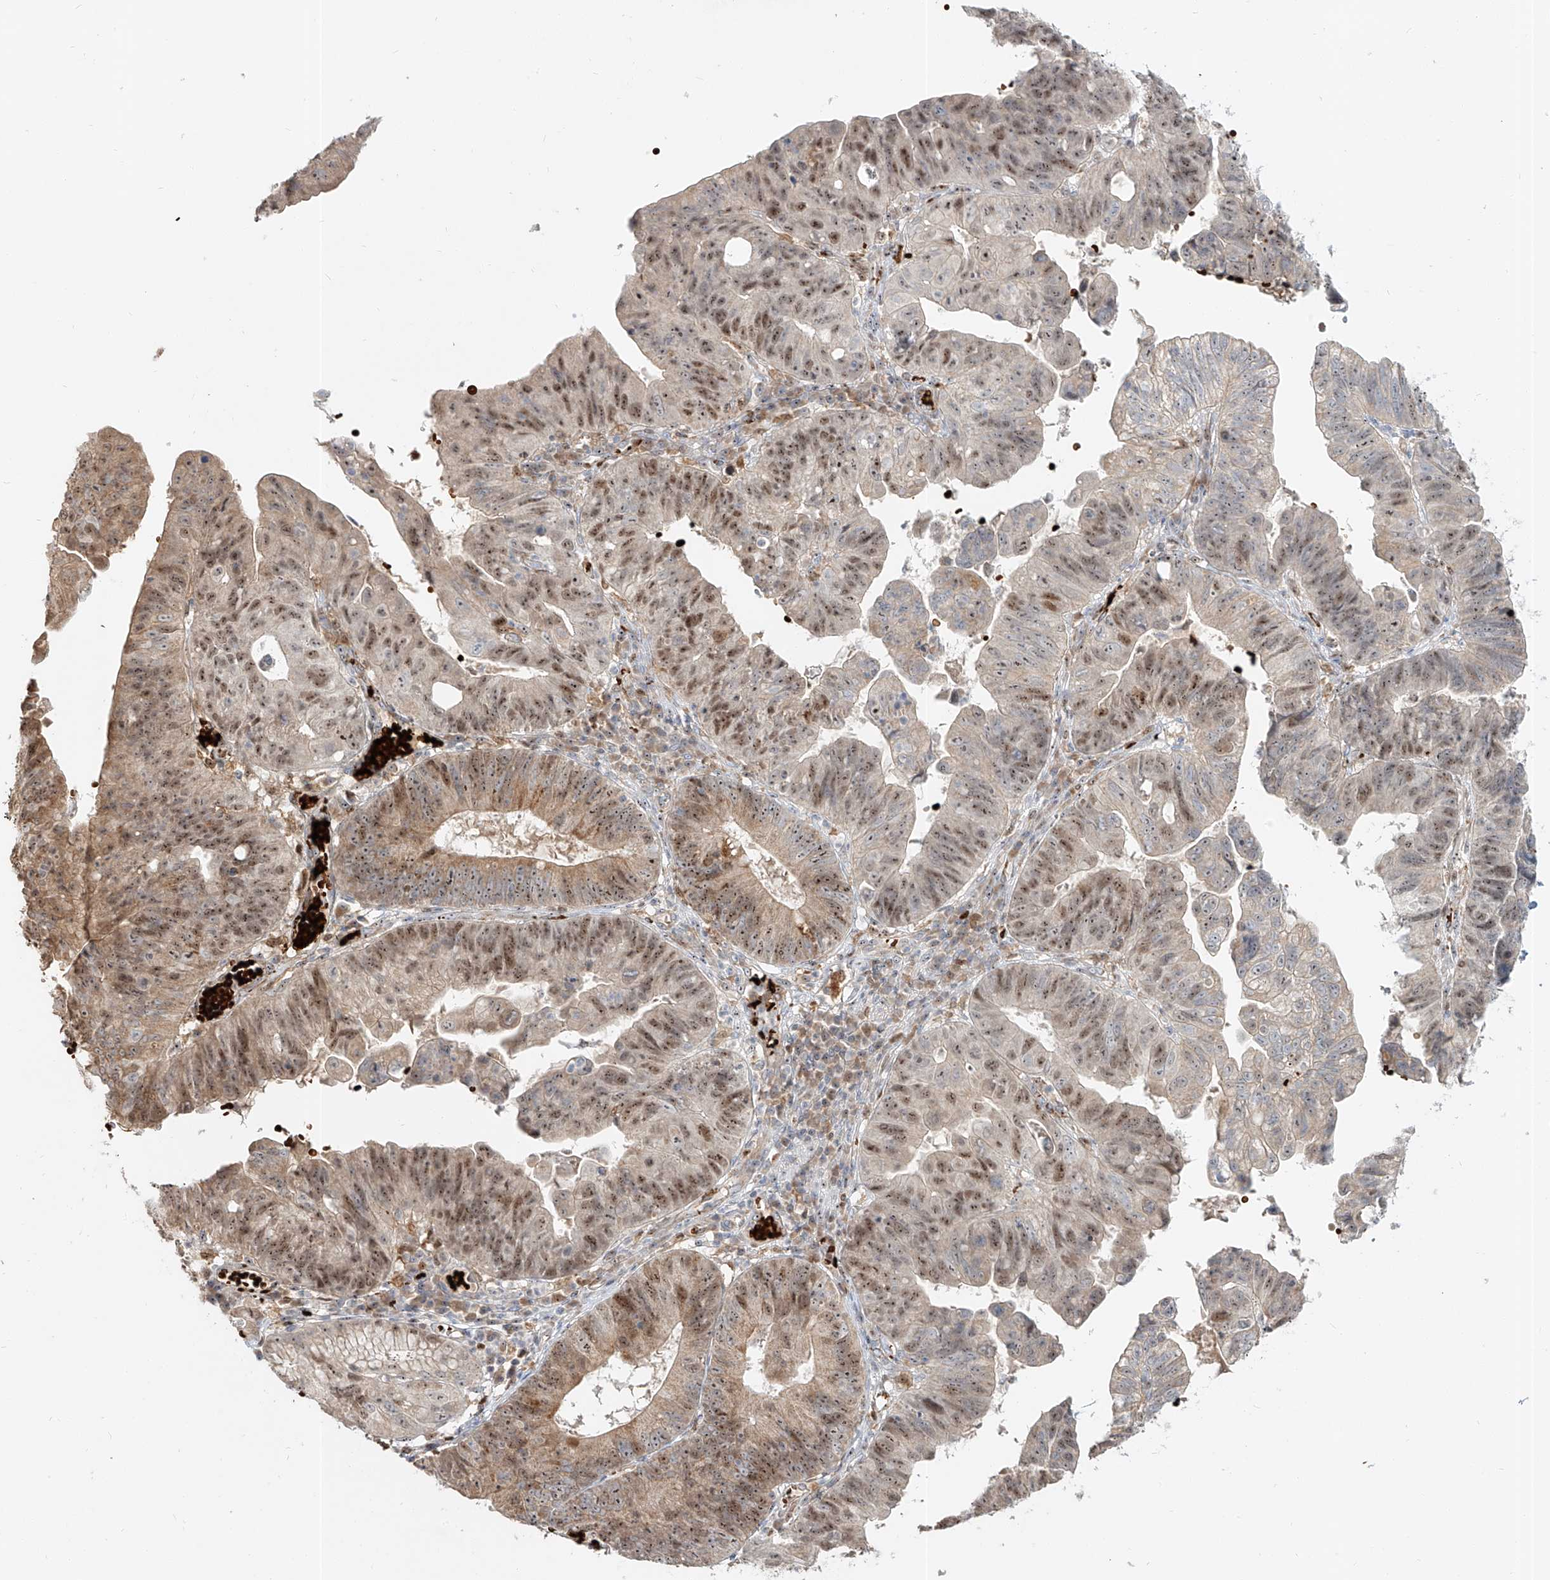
{"staining": {"intensity": "moderate", "quantity": "25%-75%", "location": "cytoplasmic/membranous,nuclear"}, "tissue": "stomach cancer", "cell_type": "Tumor cells", "image_type": "cancer", "snomed": [{"axis": "morphology", "description": "Adenocarcinoma, NOS"}, {"axis": "topography", "description": "Stomach"}], "caption": "Brown immunohistochemical staining in human stomach cancer (adenocarcinoma) displays moderate cytoplasmic/membranous and nuclear expression in about 25%-75% of tumor cells.", "gene": "FGD2", "patient": {"sex": "male", "age": 59}}